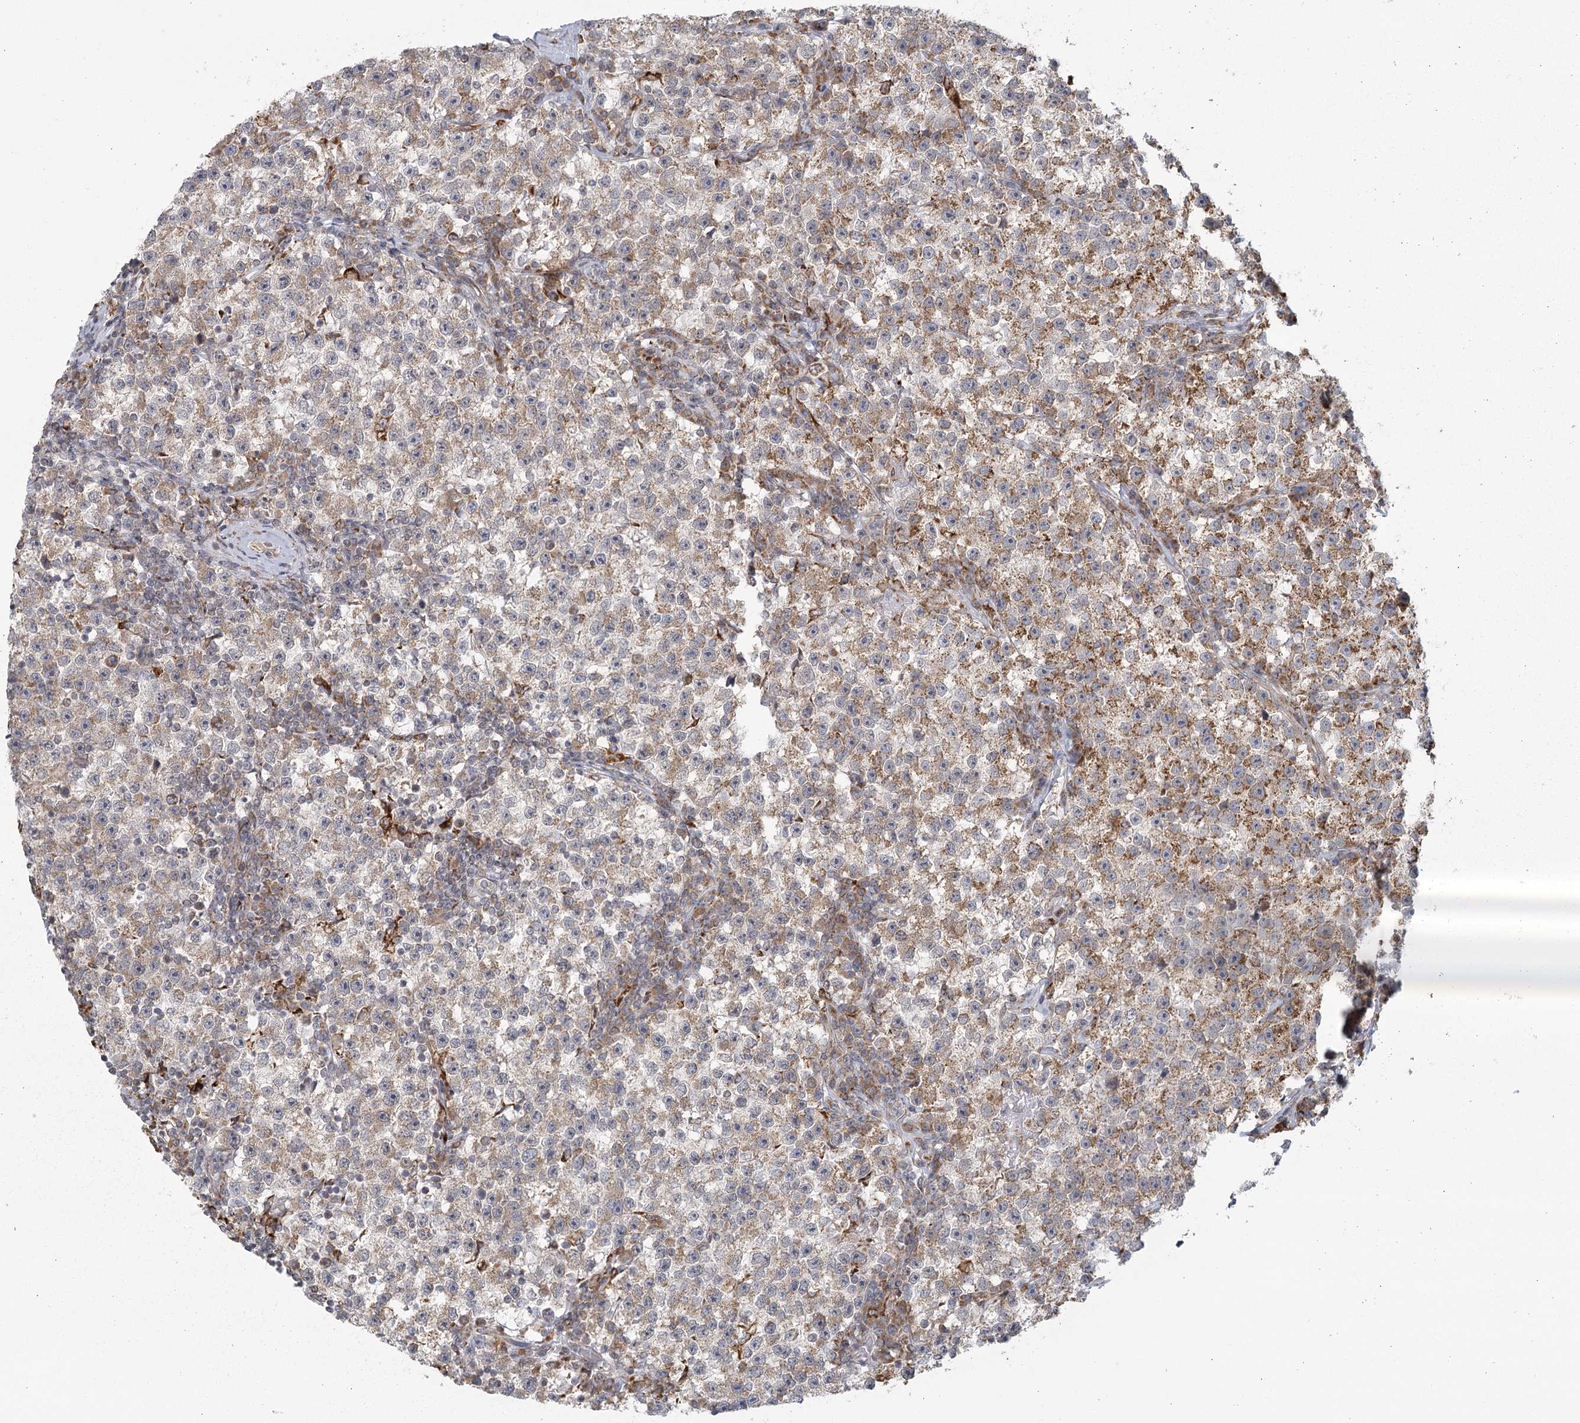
{"staining": {"intensity": "moderate", "quantity": "<25%", "location": "cytoplasmic/membranous"}, "tissue": "testis cancer", "cell_type": "Tumor cells", "image_type": "cancer", "snomed": [{"axis": "morphology", "description": "Seminoma, NOS"}, {"axis": "topography", "description": "Testis"}], "caption": "Seminoma (testis) tissue reveals moderate cytoplasmic/membranous expression in about <25% of tumor cells, visualized by immunohistochemistry.", "gene": "LACTB", "patient": {"sex": "male", "age": 22}}